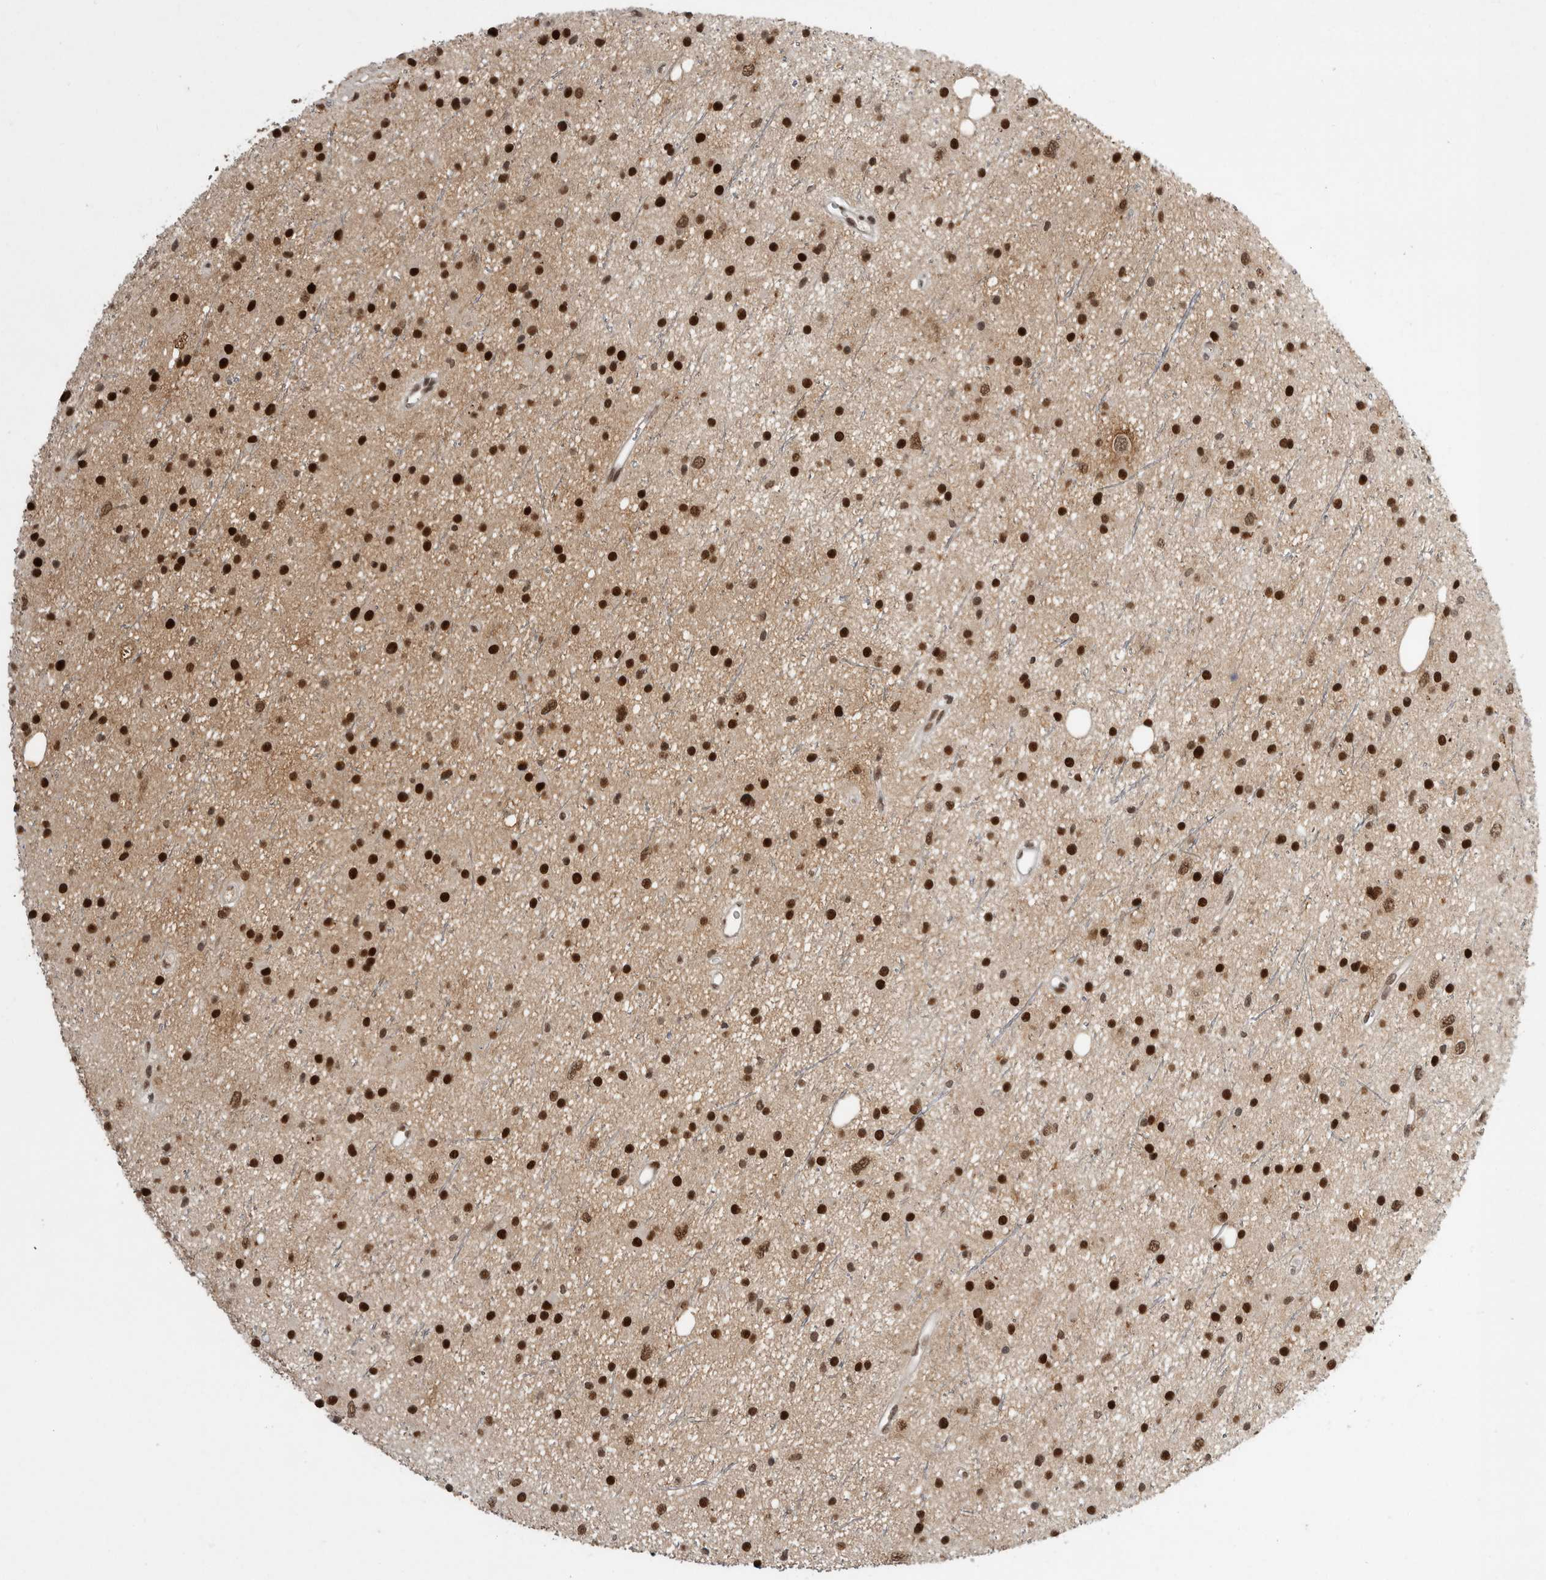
{"staining": {"intensity": "strong", "quantity": ">75%", "location": "nuclear"}, "tissue": "glioma", "cell_type": "Tumor cells", "image_type": "cancer", "snomed": [{"axis": "morphology", "description": "Glioma, malignant, Low grade"}, {"axis": "topography", "description": "Cerebral cortex"}], "caption": "Brown immunohistochemical staining in human malignant low-grade glioma exhibits strong nuclear positivity in about >75% of tumor cells.", "gene": "POU5F1", "patient": {"sex": "female", "age": 39}}